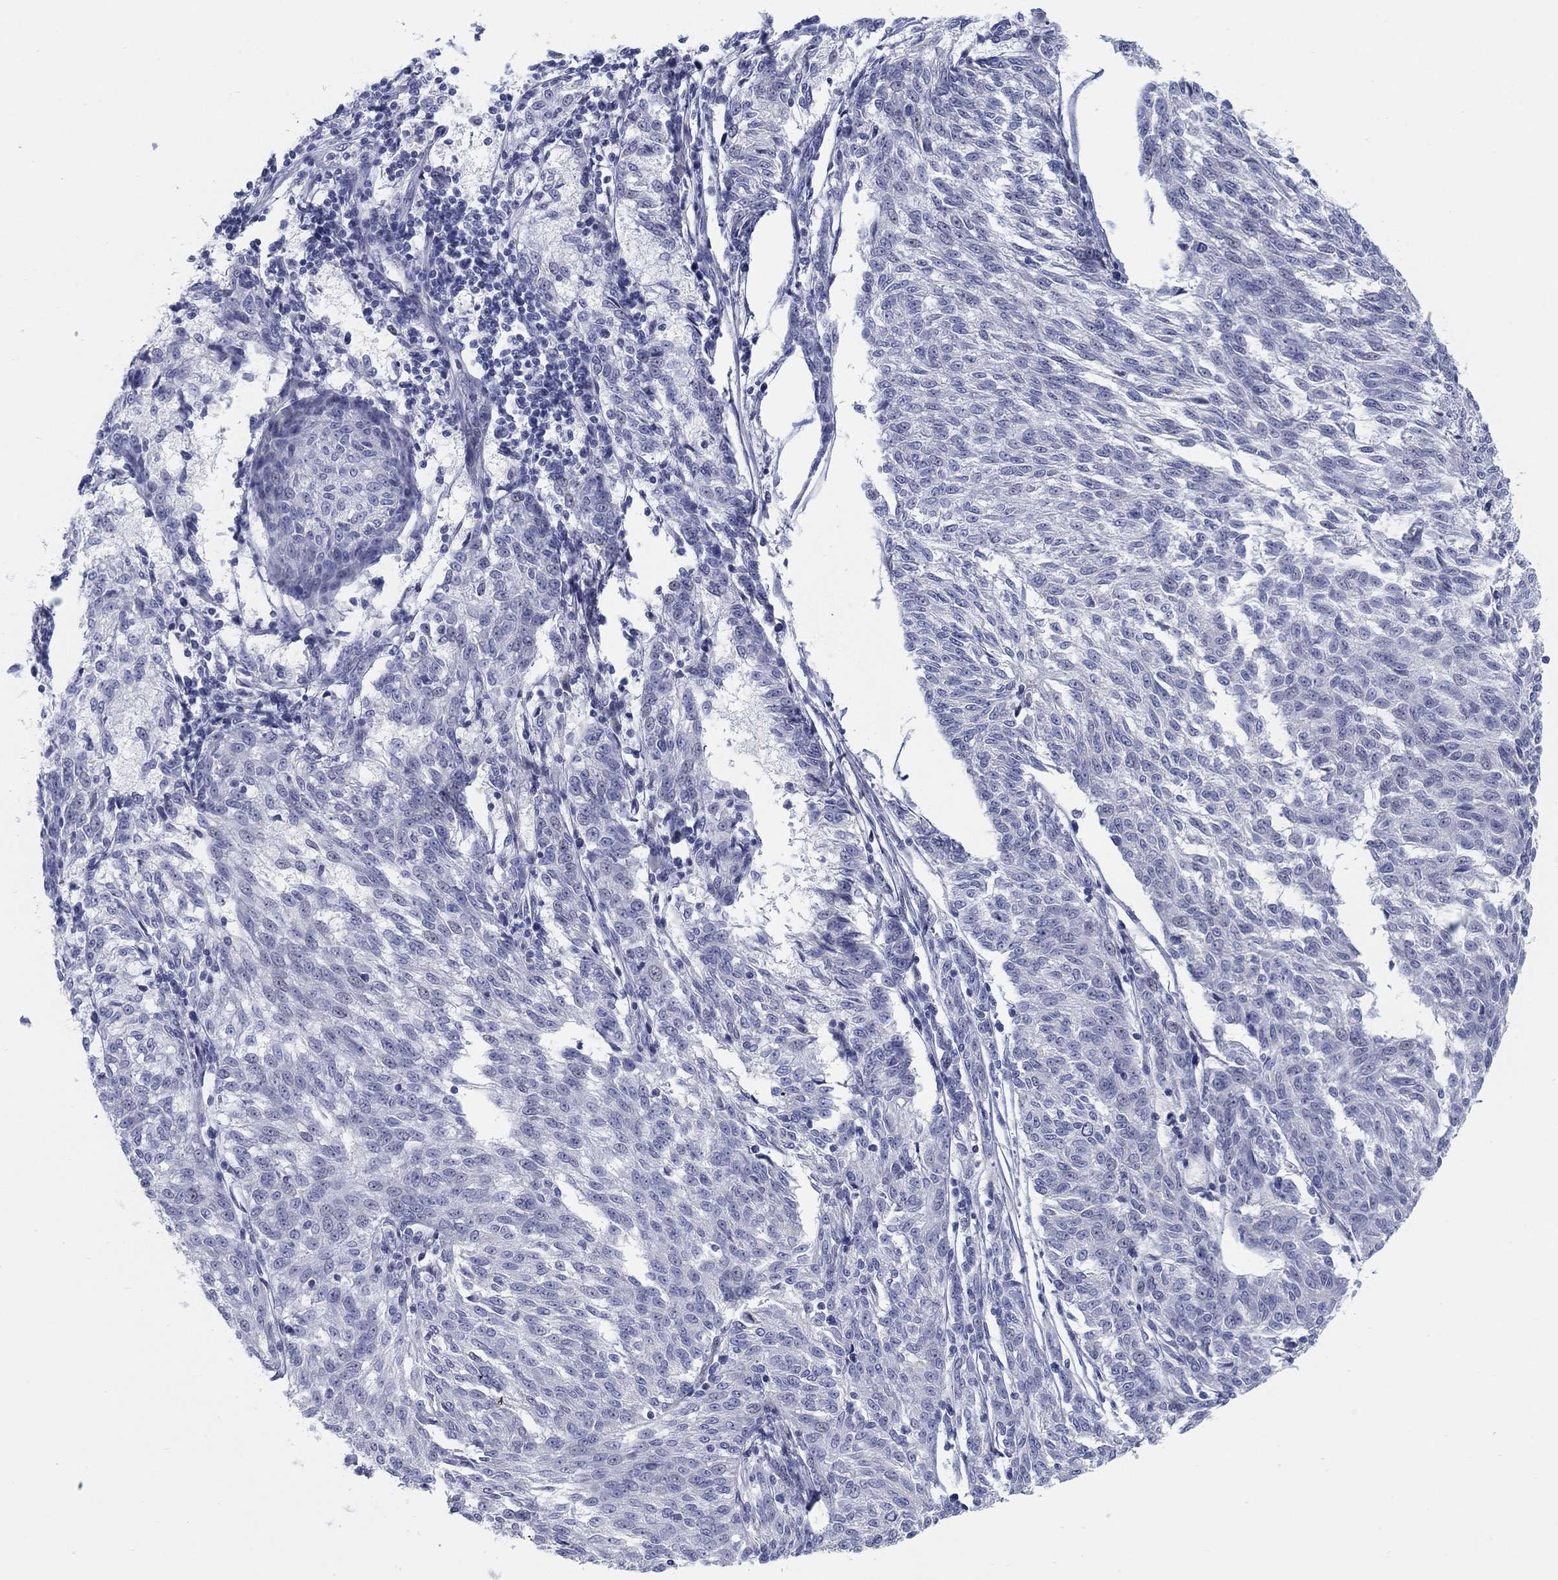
{"staining": {"intensity": "negative", "quantity": "none", "location": "none"}, "tissue": "melanoma", "cell_type": "Tumor cells", "image_type": "cancer", "snomed": [{"axis": "morphology", "description": "Malignant melanoma, NOS"}, {"axis": "topography", "description": "Skin"}], "caption": "A high-resolution photomicrograph shows immunohistochemistry (IHC) staining of melanoma, which displays no significant staining in tumor cells. (DAB IHC, high magnification).", "gene": "HEATR4", "patient": {"sex": "female", "age": 72}}